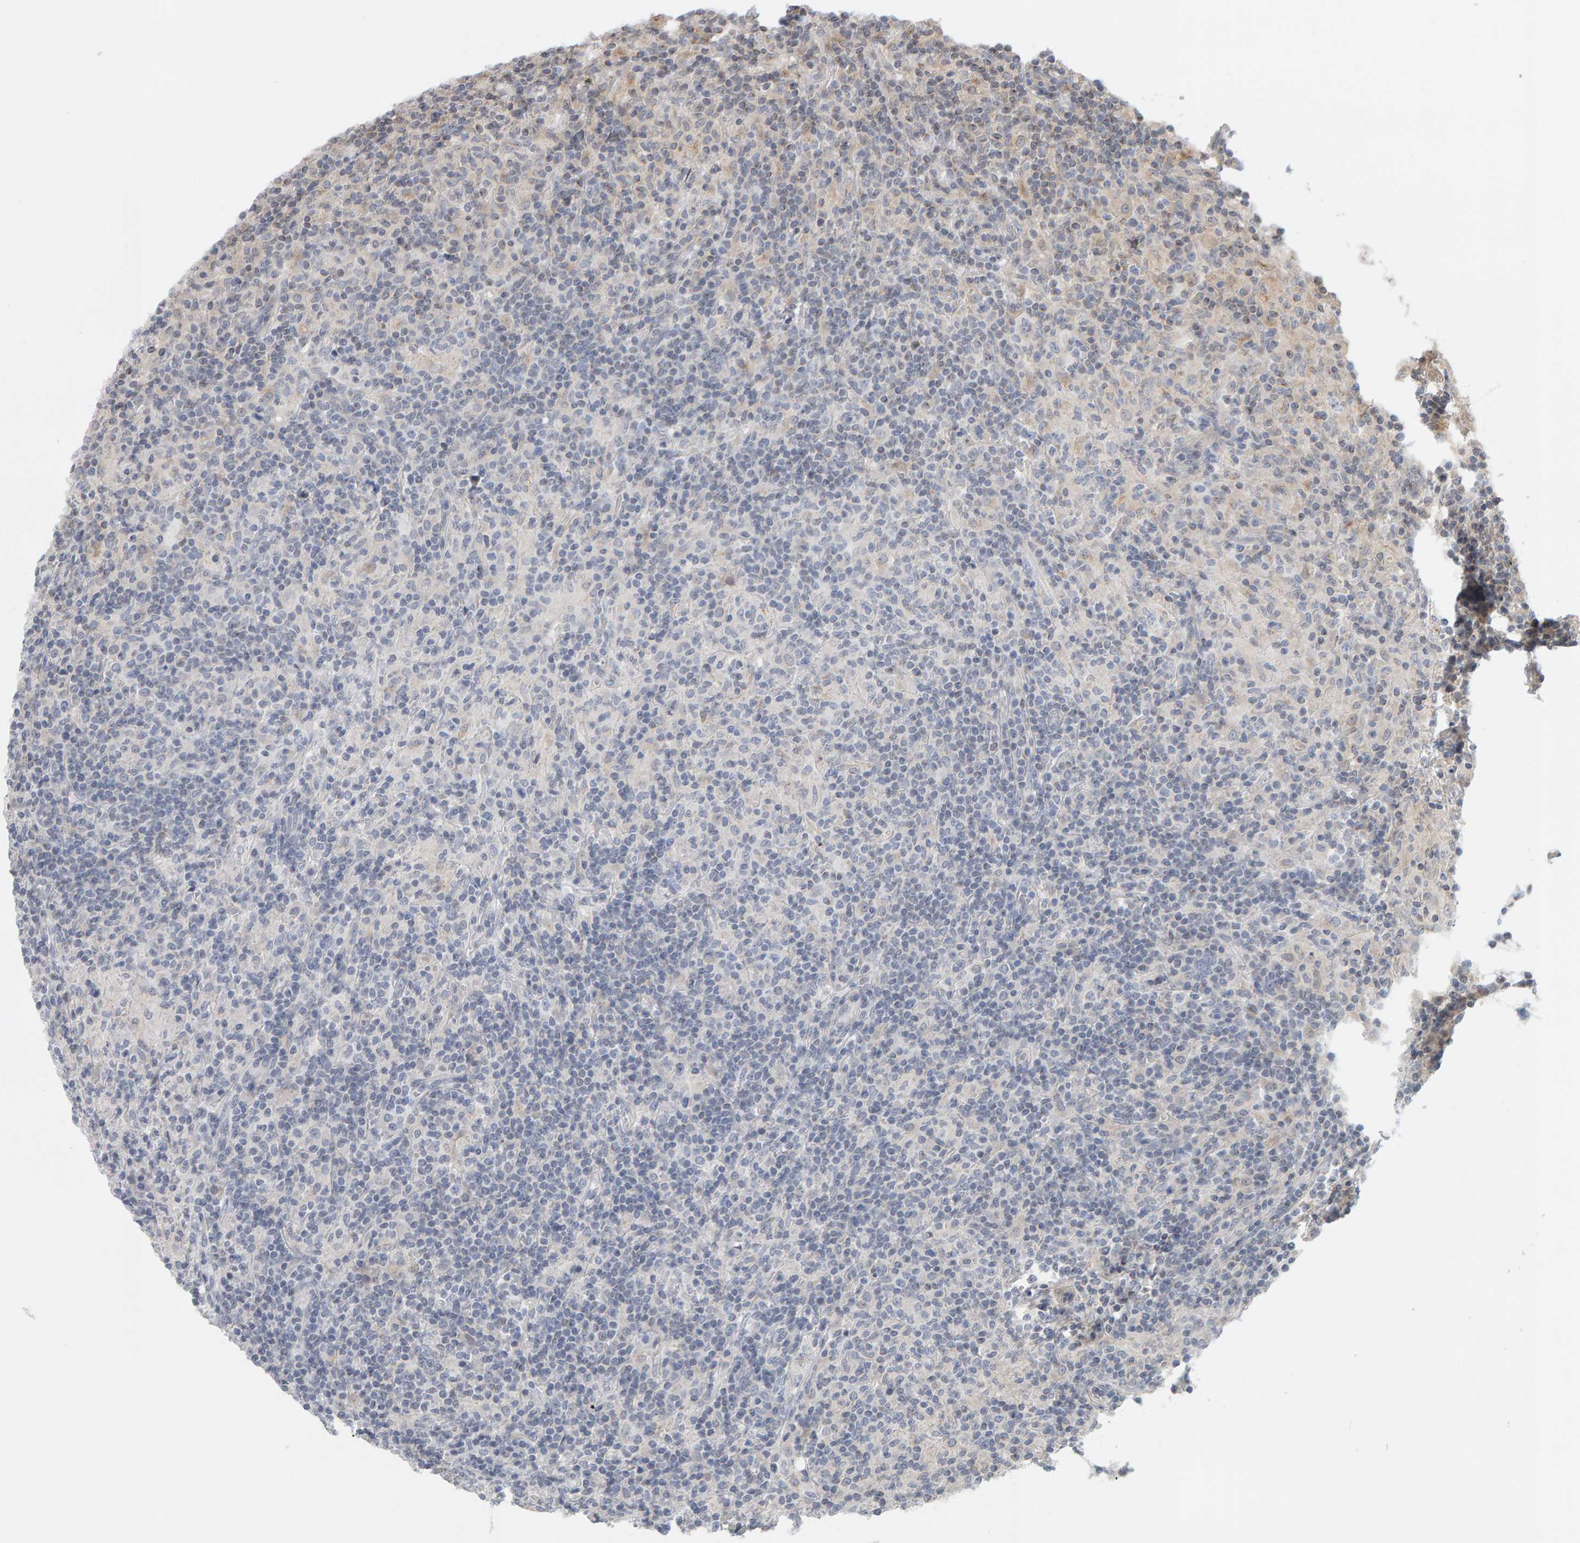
{"staining": {"intensity": "negative", "quantity": "none", "location": "none"}, "tissue": "lymphoma", "cell_type": "Tumor cells", "image_type": "cancer", "snomed": [{"axis": "morphology", "description": "Hodgkin's disease, NOS"}, {"axis": "topography", "description": "Lymph node"}], "caption": "Immunohistochemical staining of lymphoma demonstrates no significant staining in tumor cells. The staining was performed using DAB (3,3'-diaminobenzidine) to visualize the protein expression in brown, while the nuclei were stained in blue with hematoxylin (Magnification: 20x).", "gene": "MSRA", "patient": {"sex": "male", "age": 70}}